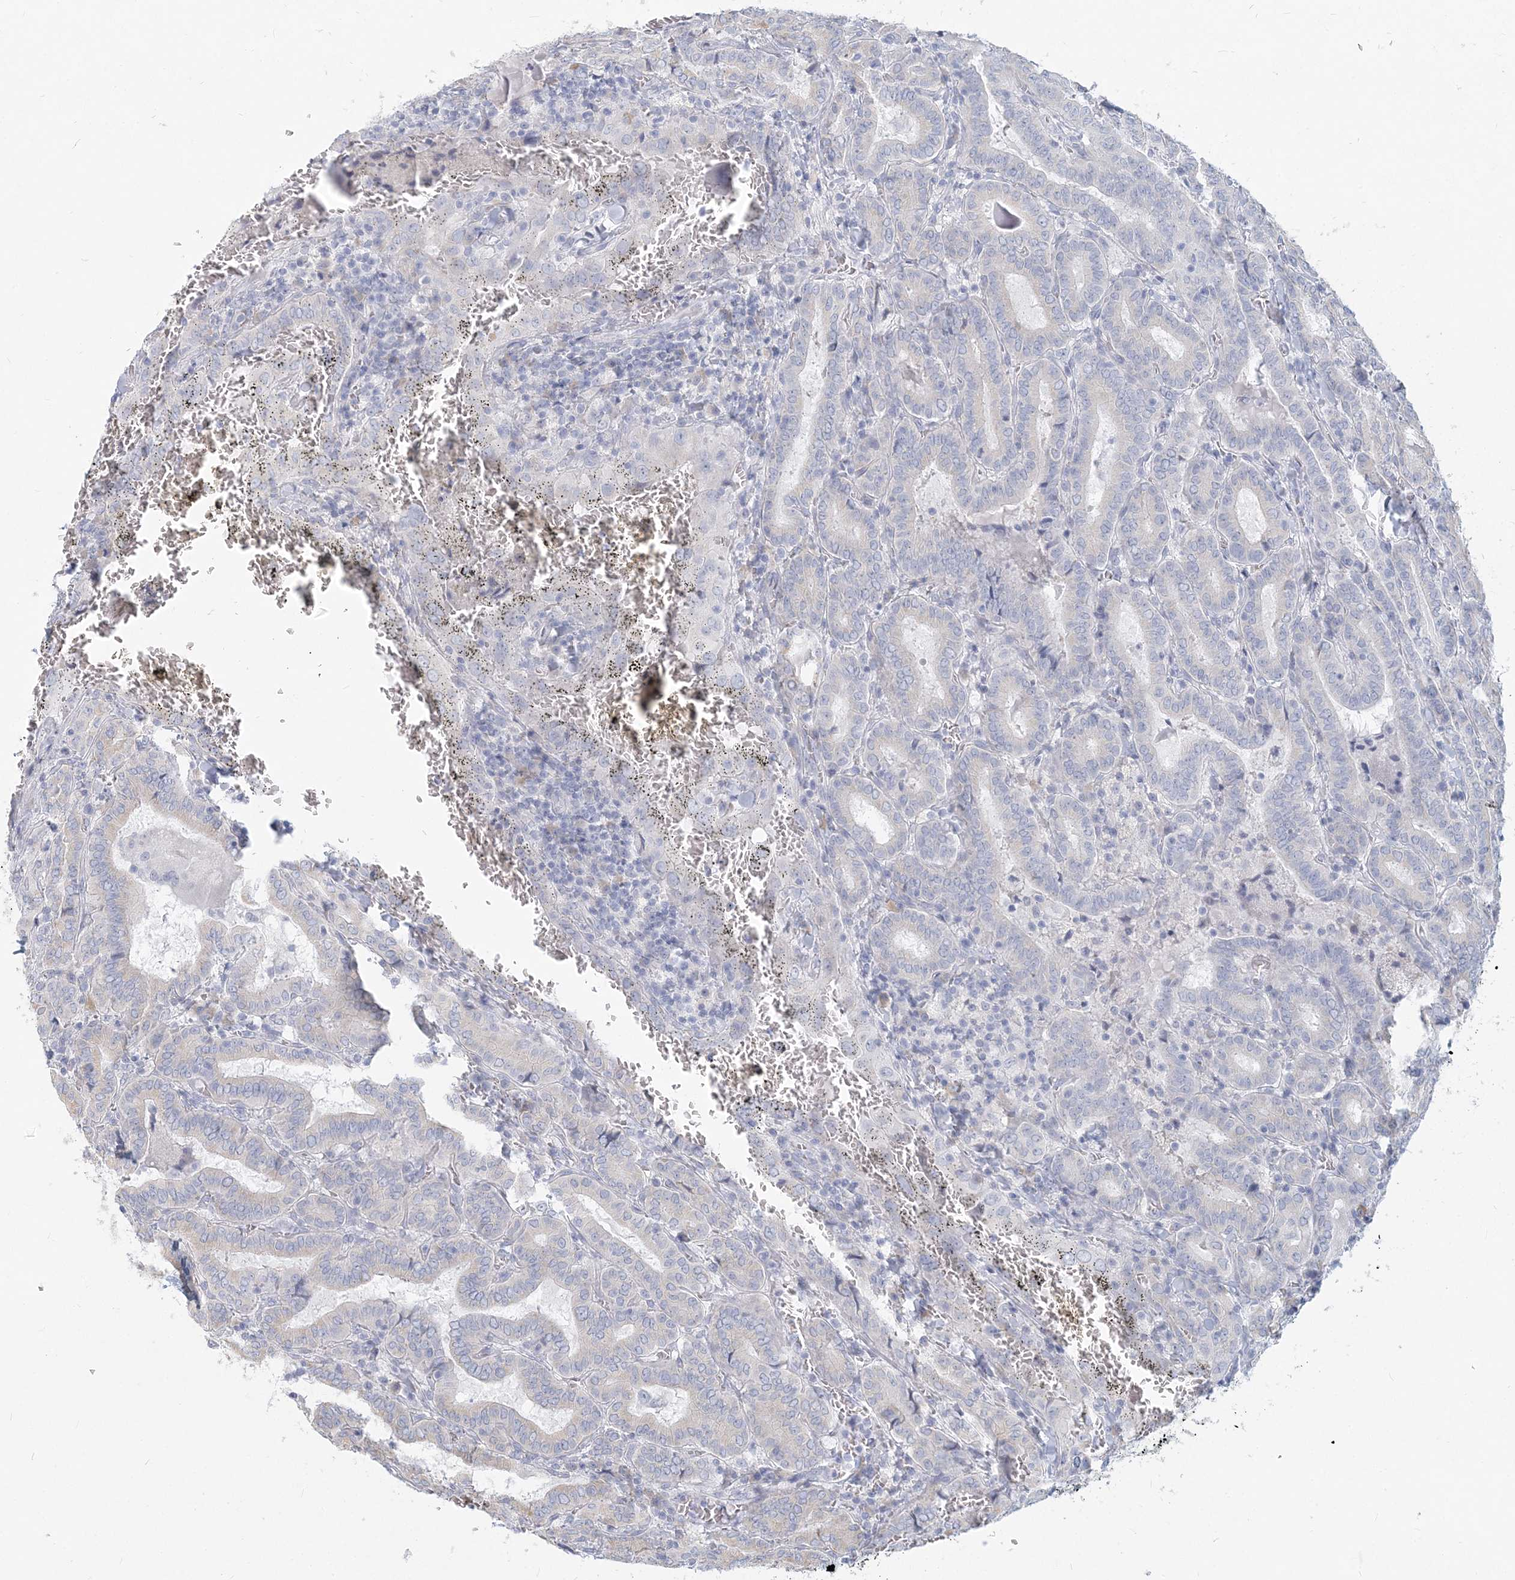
{"staining": {"intensity": "negative", "quantity": "none", "location": "none"}, "tissue": "thyroid cancer", "cell_type": "Tumor cells", "image_type": "cancer", "snomed": [{"axis": "morphology", "description": "Papillary adenocarcinoma, NOS"}, {"axis": "topography", "description": "Thyroid gland"}], "caption": "The photomicrograph exhibits no significant positivity in tumor cells of thyroid papillary adenocarcinoma.", "gene": "CSN1S1", "patient": {"sex": "female", "age": 72}}